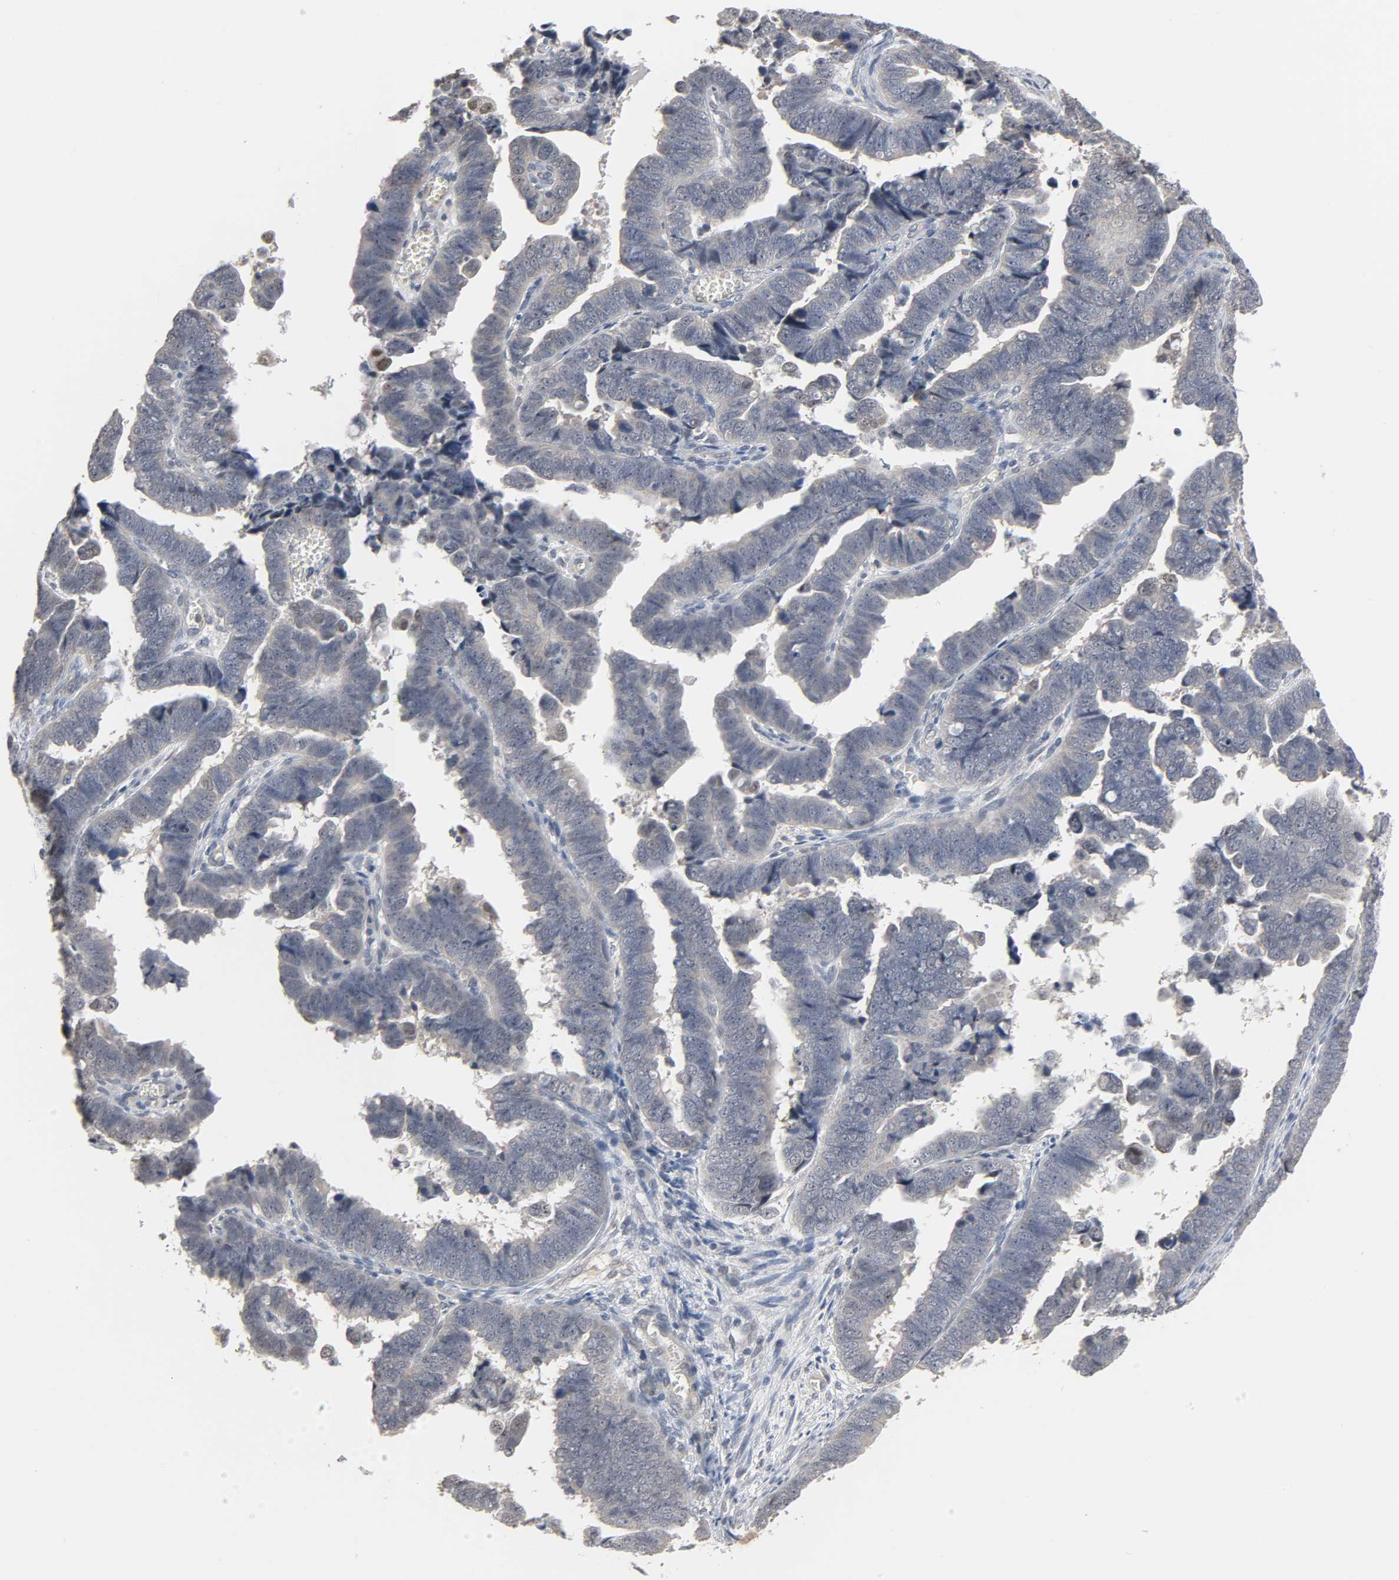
{"staining": {"intensity": "weak", "quantity": "<25%", "location": "cytoplasmic/membranous"}, "tissue": "endometrial cancer", "cell_type": "Tumor cells", "image_type": "cancer", "snomed": [{"axis": "morphology", "description": "Adenocarcinoma, NOS"}, {"axis": "topography", "description": "Endometrium"}], "caption": "An image of human endometrial cancer is negative for staining in tumor cells. Nuclei are stained in blue.", "gene": "ACSS2", "patient": {"sex": "female", "age": 75}}